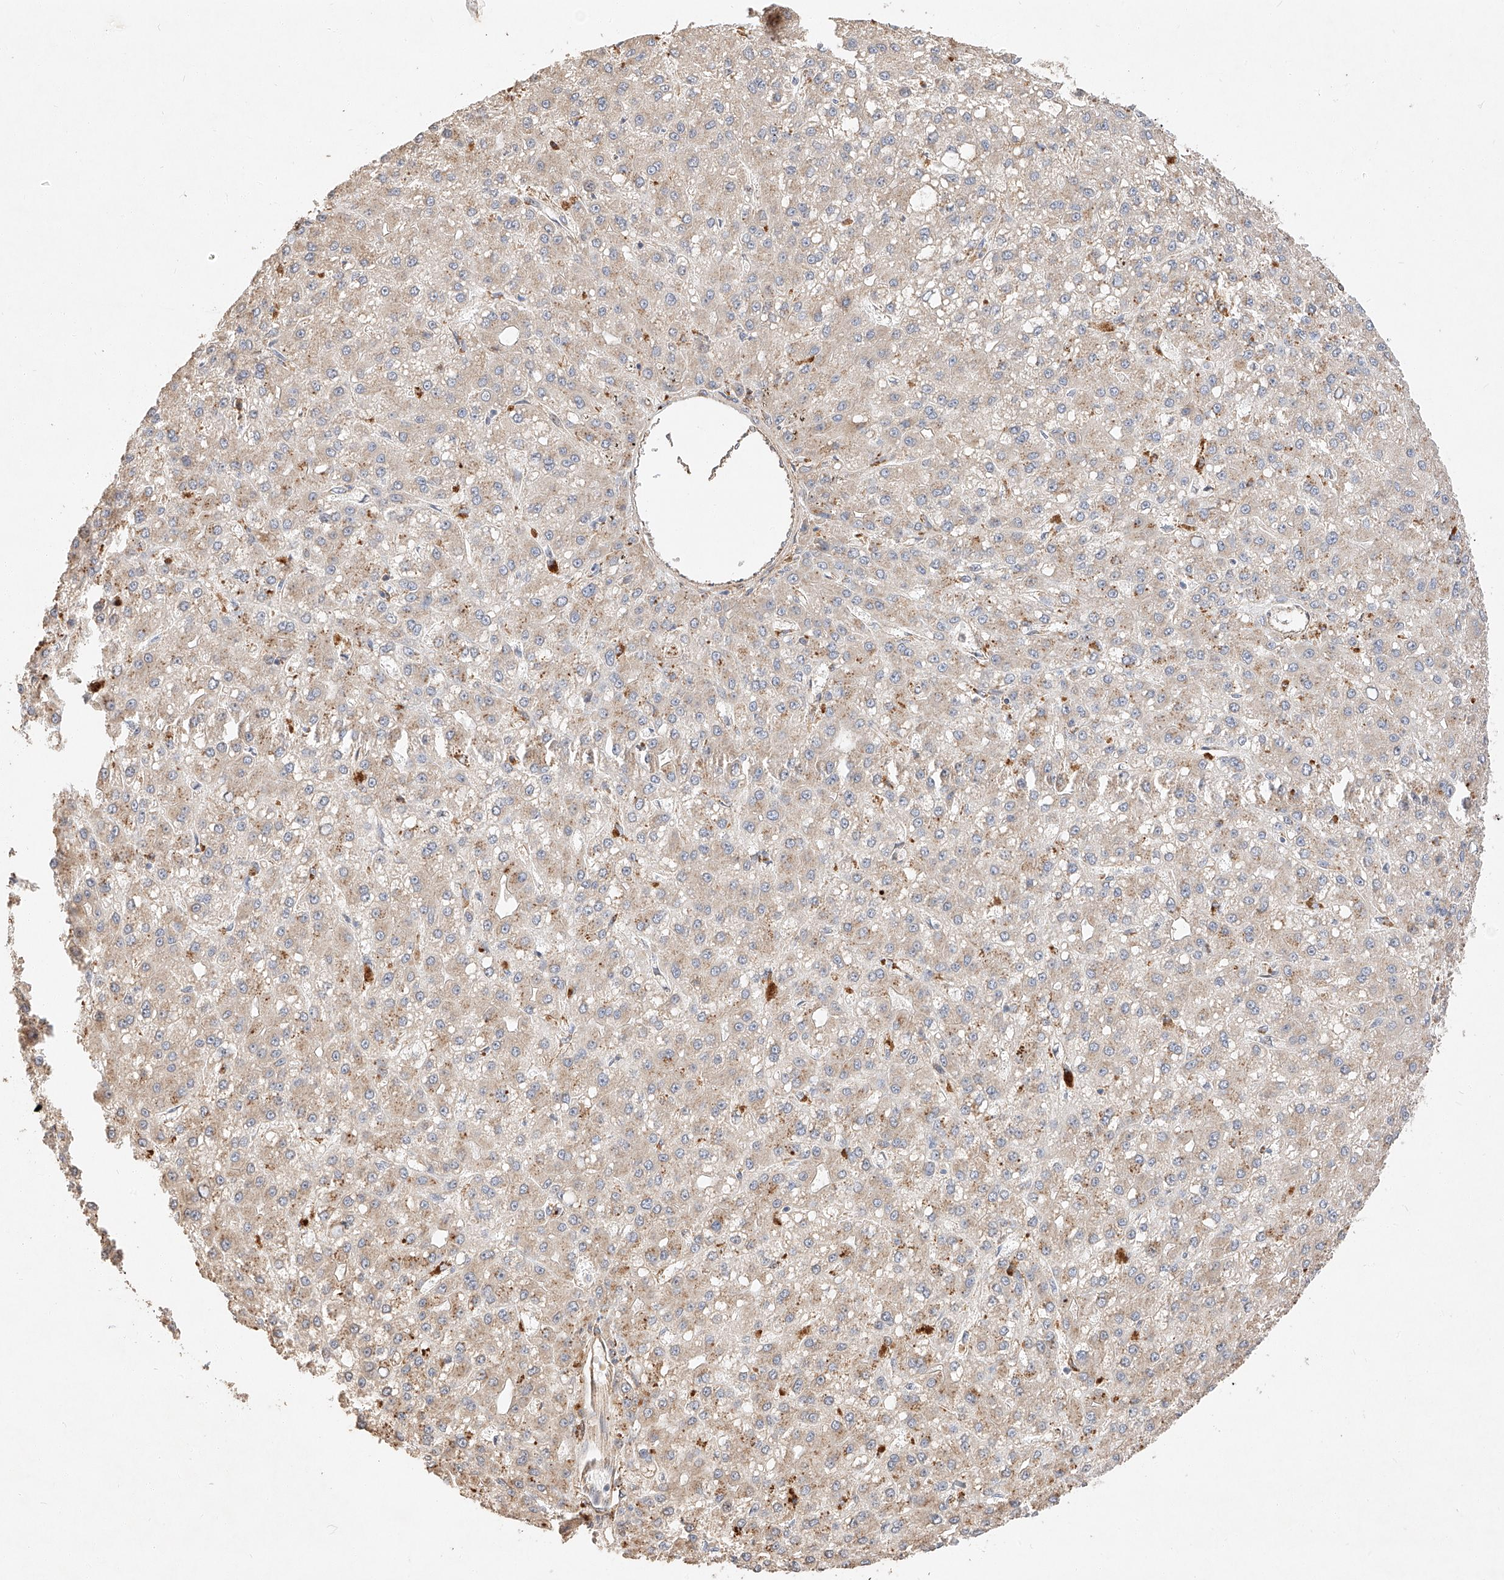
{"staining": {"intensity": "weak", "quantity": "25%-75%", "location": "cytoplasmic/membranous"}, "tissue": "liver cancer", "cell_type": "Tumor cells", "image_type": "cancer", "snomed": [{"axis": "morphology", "description": "Carcinoma, Hepatocellular, NOS"}, {"axis": "topography", "description": "Liver"}], "caption": "Protein expression by immunohistochemistry (IHC) reveals weak cytoplasmic/membranous positivity in about 25%-75% of tumor cells in liver cancer (hepatocellular carcinoma). The protein of interest is shown in brown color, while the nuclei are stained blue.", "gene": "SUSD6", "patient": {"sex": "male", "age": 67}}